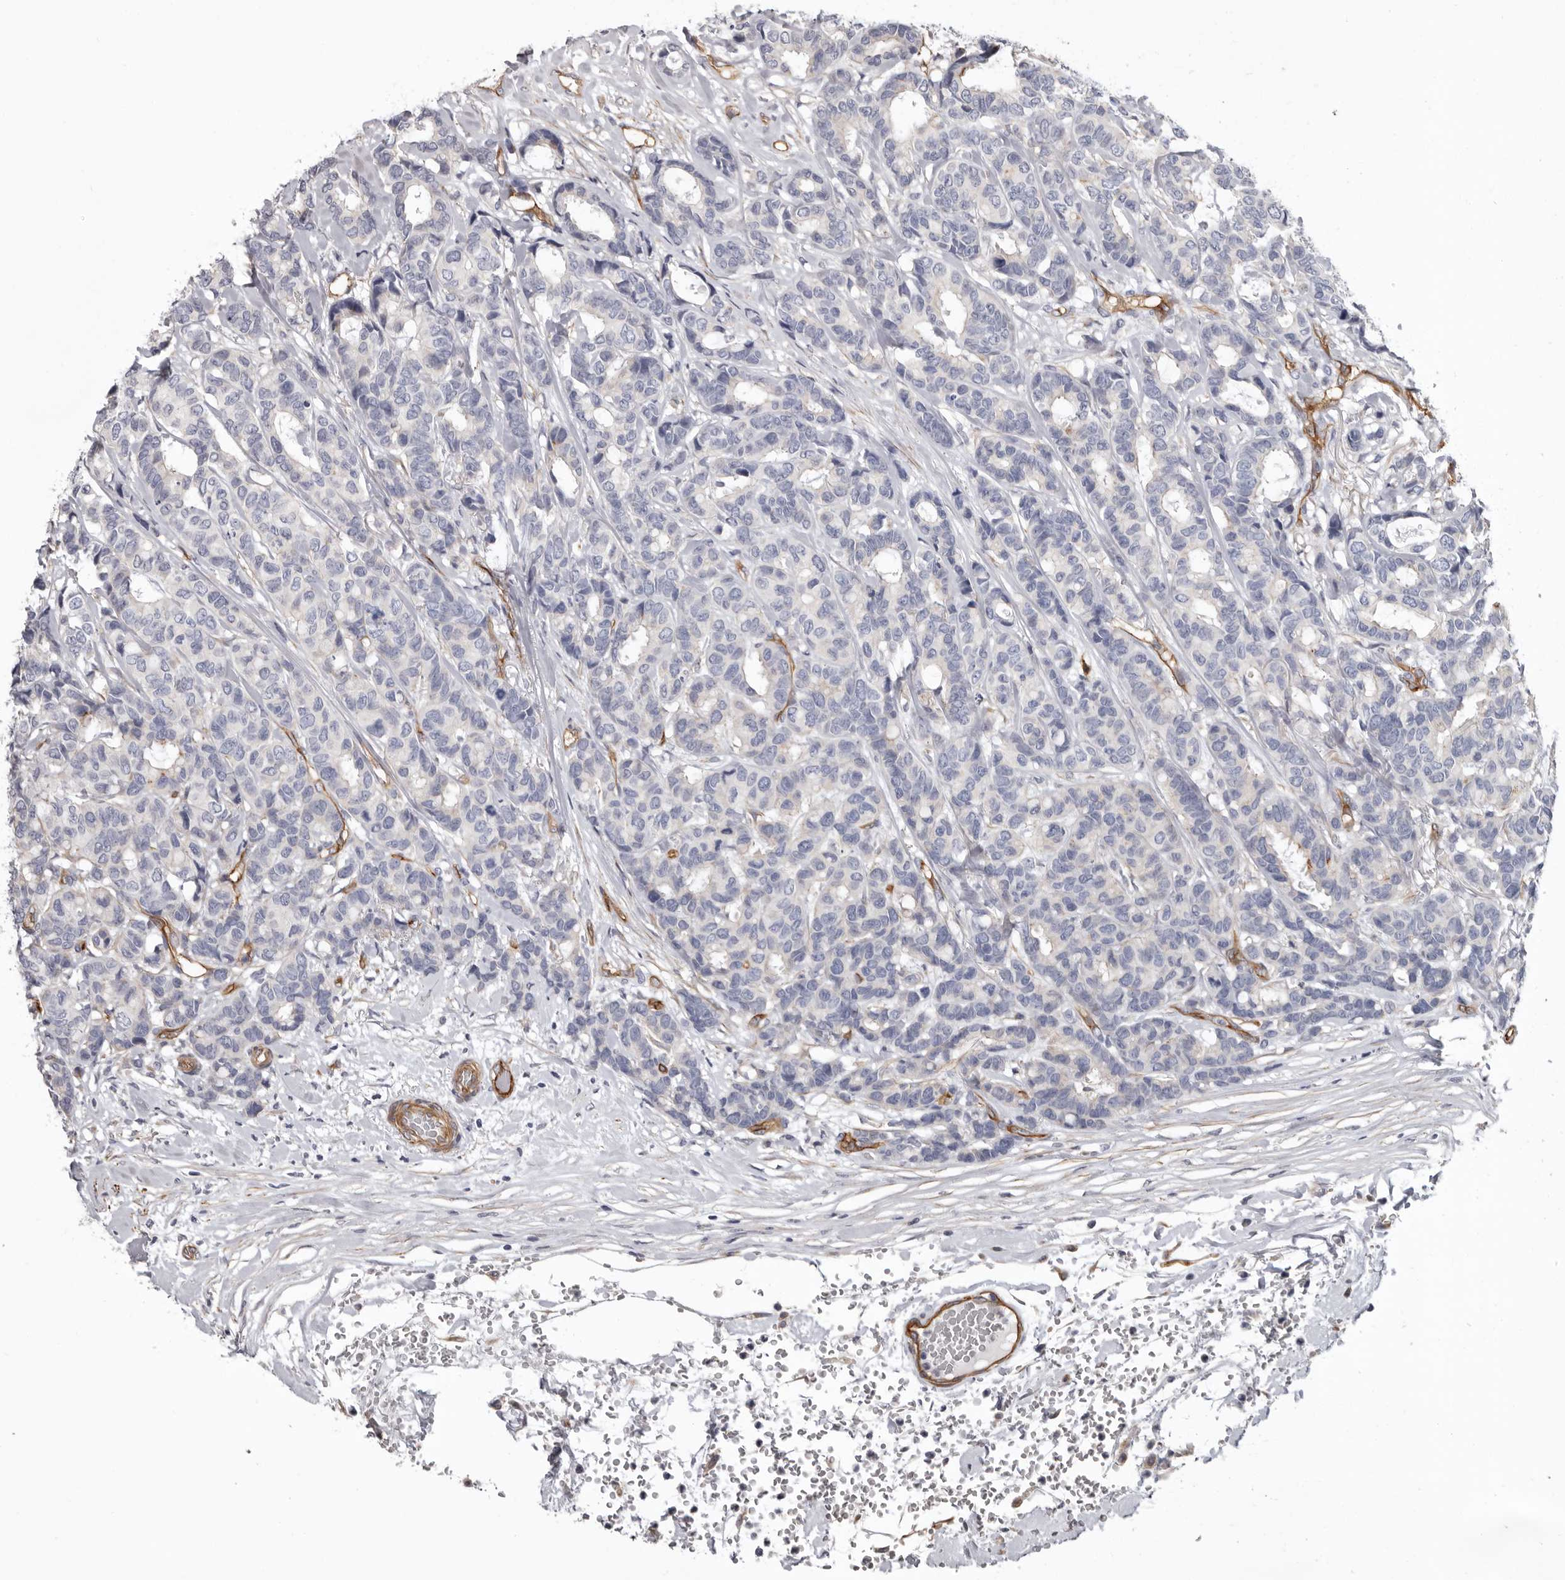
{"staining": {"intensity": "negative", "quantity": "none", "location": "none"}, "tissue": "breast cancer", "cell_type": "Tumor cells", "image_type": "cancer", "snomed": [{"axis": "morphology", "description": "Duct carcinoma"}, {"axis": "topography", "description": "Breast"}], "caption": "High magnification brightfield microscopy of intraductal carcinoma (breast) stained with DAB (3,3'-diaminobenzidine) (brown) and counterstained with hematoxylin (blue): tumor cells show no significant positivity.", "gene": "ADGRL4", "patient": {"sex": "female", "age": 87}}